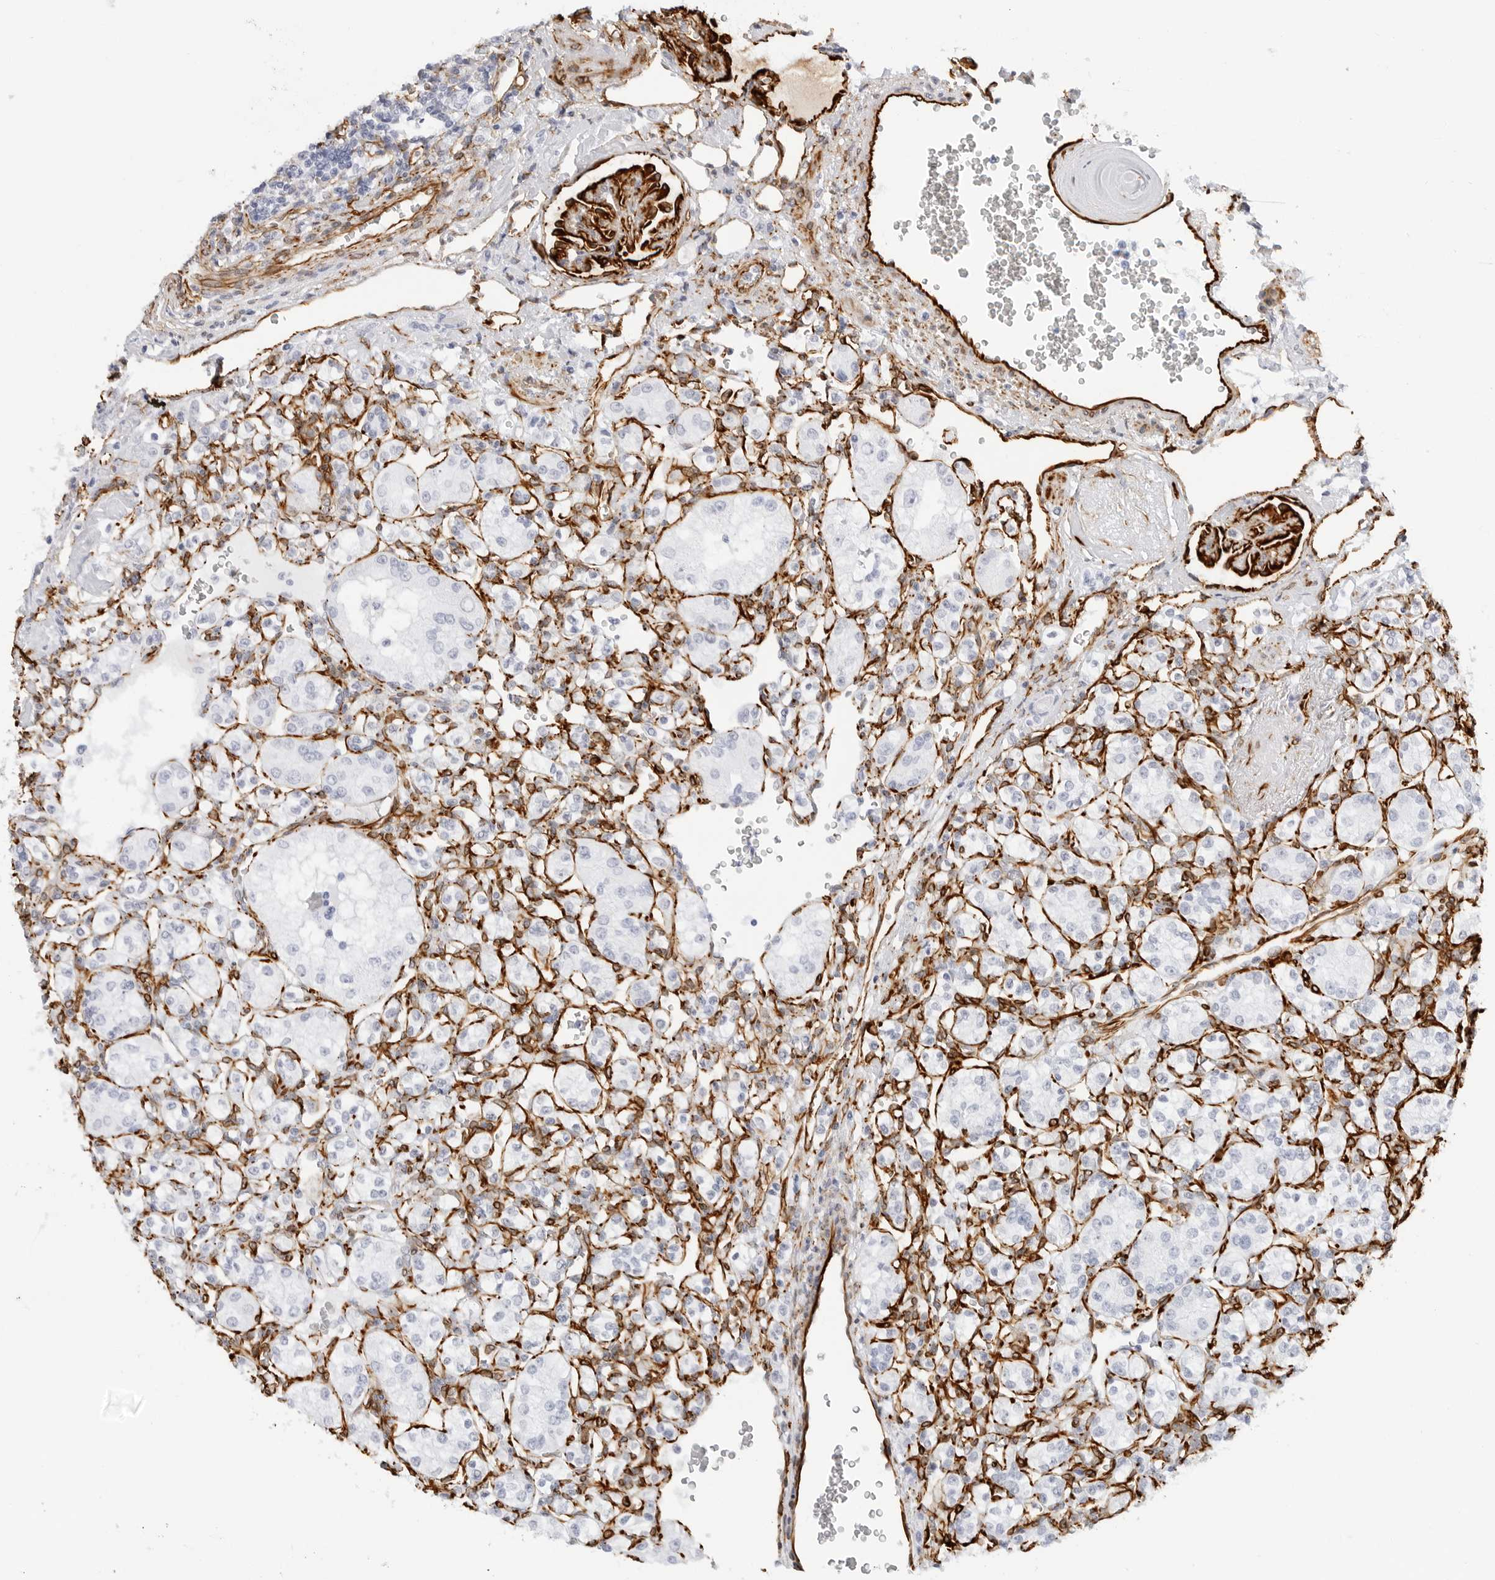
{"staining": {"intensity": "negative", "quantity": "none", "location": "none"}, "tissue": "renal cancer", "cell_type": "Tumor cells", "image_type": "cancer", "snomed": [{"axis": "morphology", "description": "Adenocarcinoma, NOS"}, {"axis": "topography", "description": "Kidney"}], "caption": "DAB immunohistochemical staining of human adenocarcinoma (renal) shows no significant expression in tumor cells.", "gene": "NES", "patient": {"sex": "male", "age": 77}}